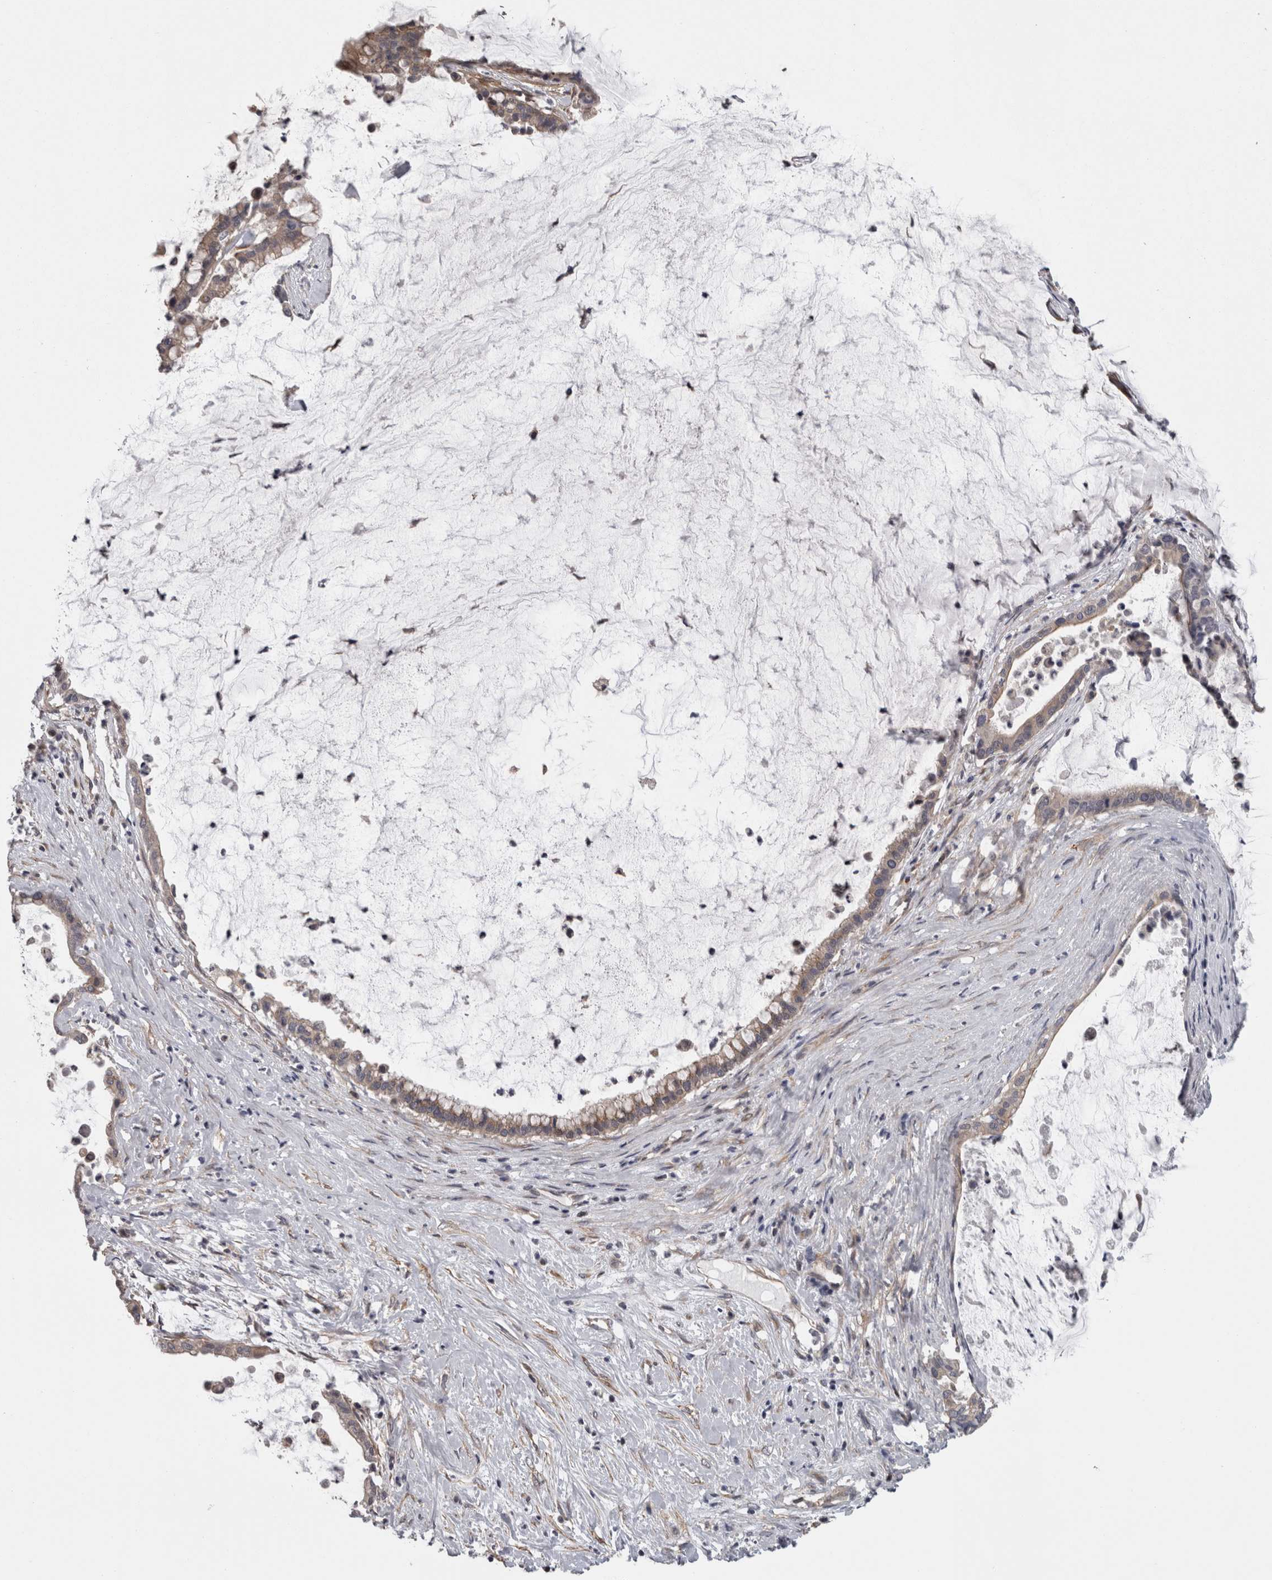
{"staining": {"intensity": "weak", "quantity": "<25%", "location": "cytoplasmic/membranous"}, "tissue": "pancreatic cancer", "cell_type": "Tumor cells", "image_type": "cancer", "snomed": [{"axis": "morphology", "description": "Adenocarcinoma, NOS"}, {"axis": "topography", "description": "Pancreas"}], "caption": "This is an immunohistochemistry photomicrograph of pancreatic adenocarcinoma. There is no staining in tumor cells.", "gene": "RMDN1", "patient": {"sex": "male", "age": 41}}